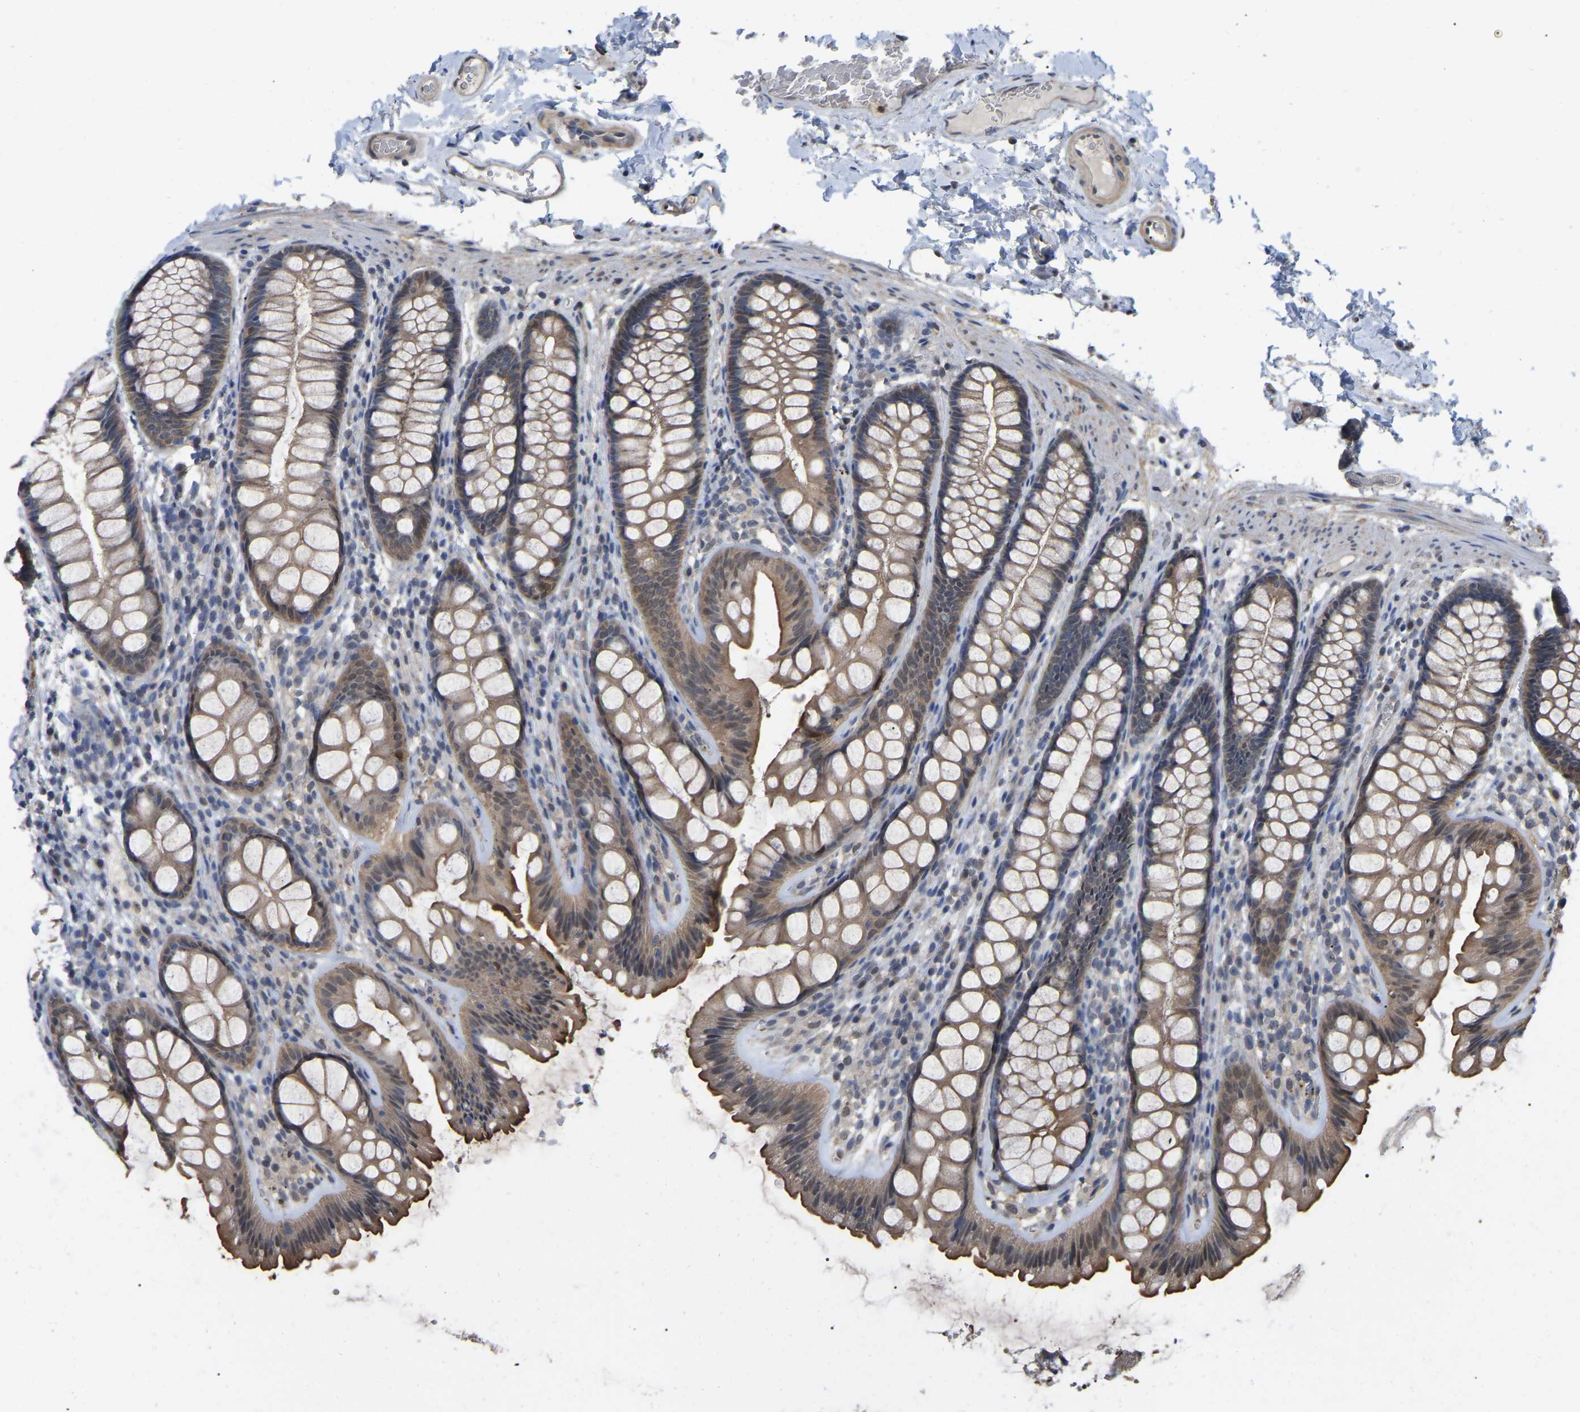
{"staining": {"intensity": "moderate", "quantity": ">75%", "location": "cytoplasmic/membranous"}, "tissue": "colon", "cell_type": "Endothelial cells", "image_type": "normal", "snomed": [{"axis": "morphology", "description": "Normal tissue, NOS"}, {"axis": "topography", "description": "Colon"}], "caption": "A histopathology image showing moderate cytoplasmic/membranous staining in about >75% of endothelial cells in unremarkable colon, as visualized by brown immunohistochemical staining.", "gene": "FAM219A", "patient": {"sex": "female", "age": 56}}